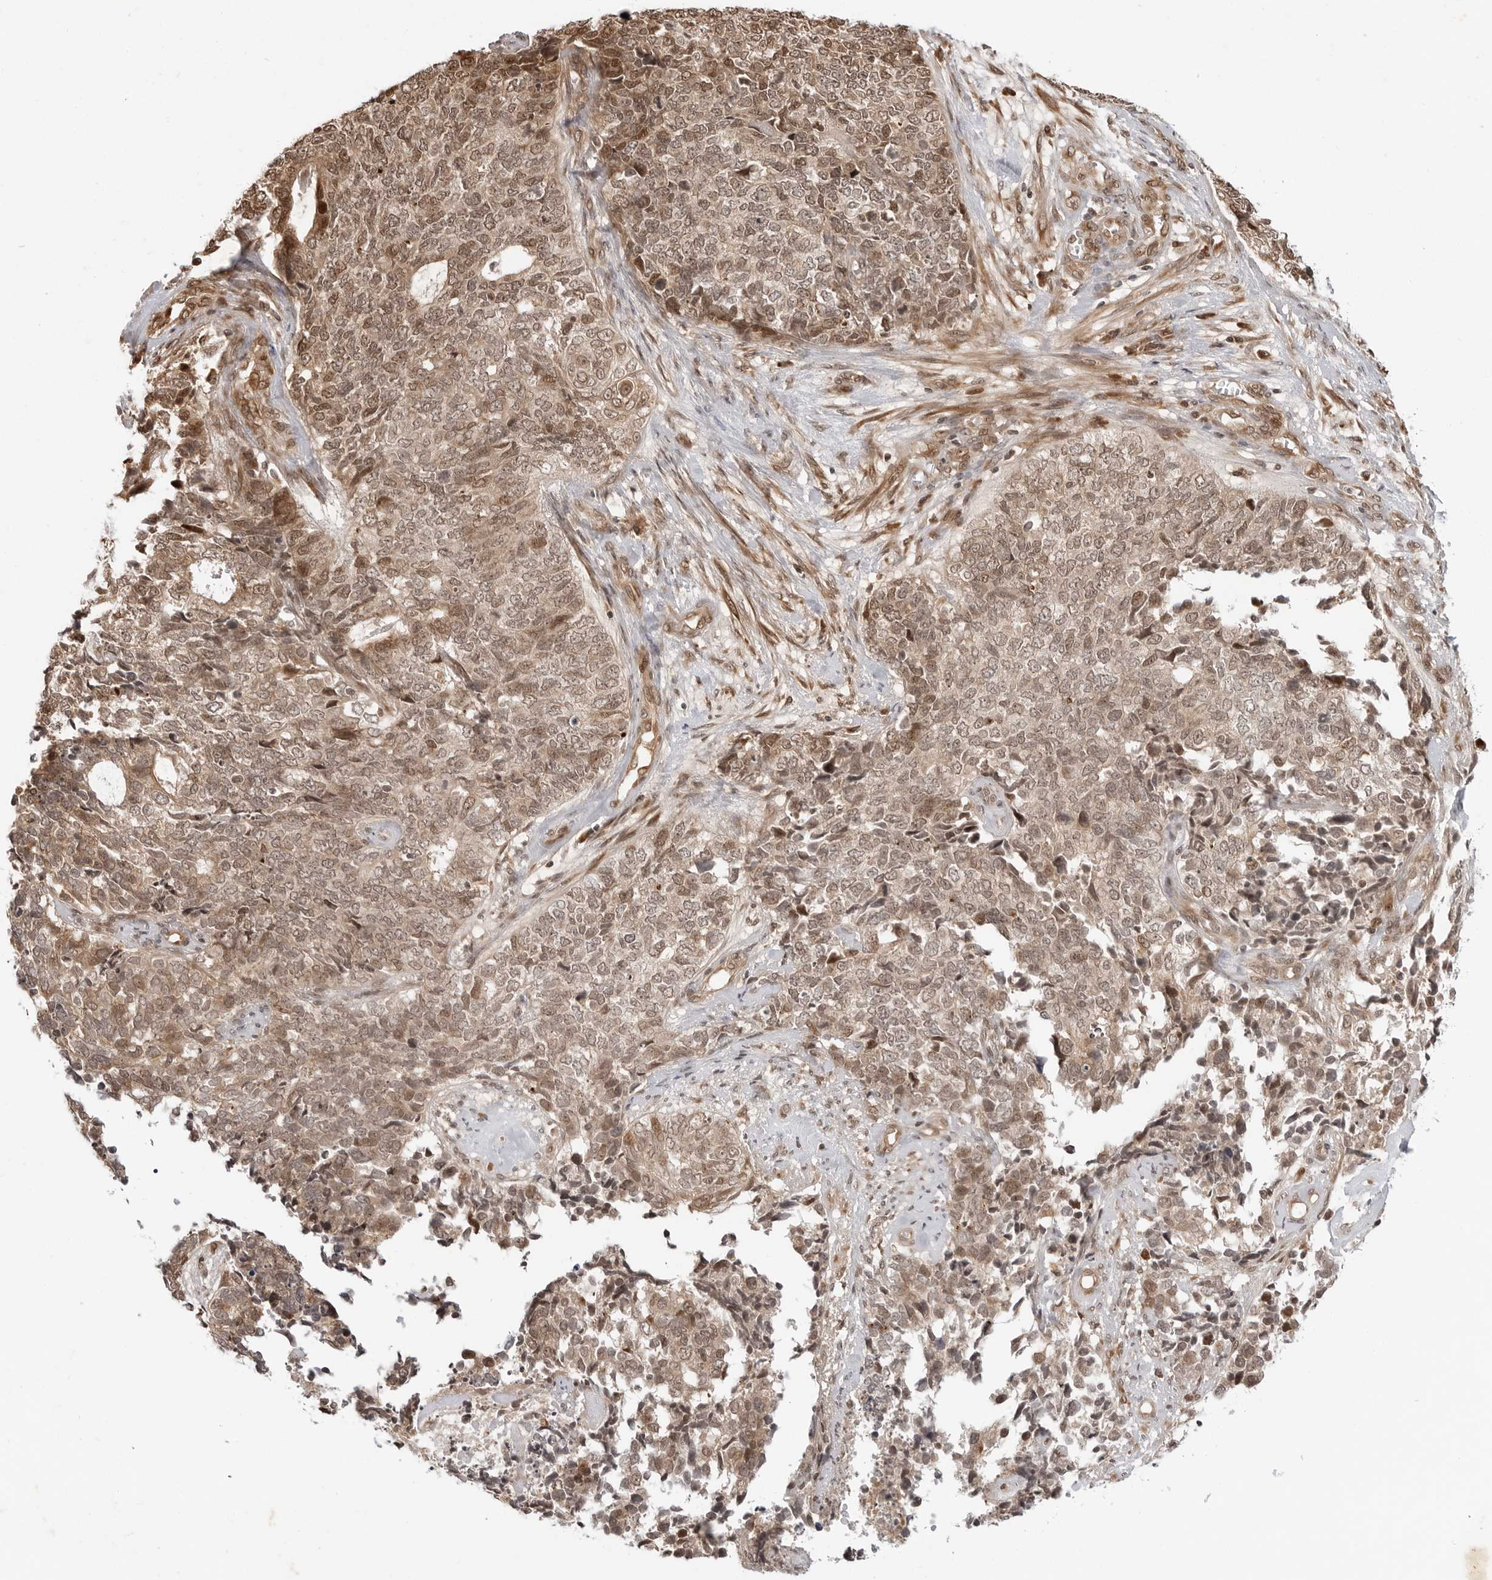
{"staining": {"intensity": "moderate", "quantity": ">75%", "location": "cytoplasmic/membranous,nuclear"}, "tissue": "cervical cancer", "cell_type": "Tumor cells", "image_type": "cancer", "snomed": [{"axis": "morphology", "description": "Squamous cell carcinoma, NOS"}, {"axis": "topography", "description": "Cervix"}], "caption": "Squamous cell carcinoma (cervical) tissue shows moderate cytoplasmic/membranous and nuclear positivity in approximately >75% of tumor cells The protein of interest is stained brown, and the nuclei are stained in blue (DAB (3,3'-diaminobenzidine) IHC with brightfield microscopy, high magnification).", "gene": "TIPRL", "patient": {"sex": "female", "age": 63}}